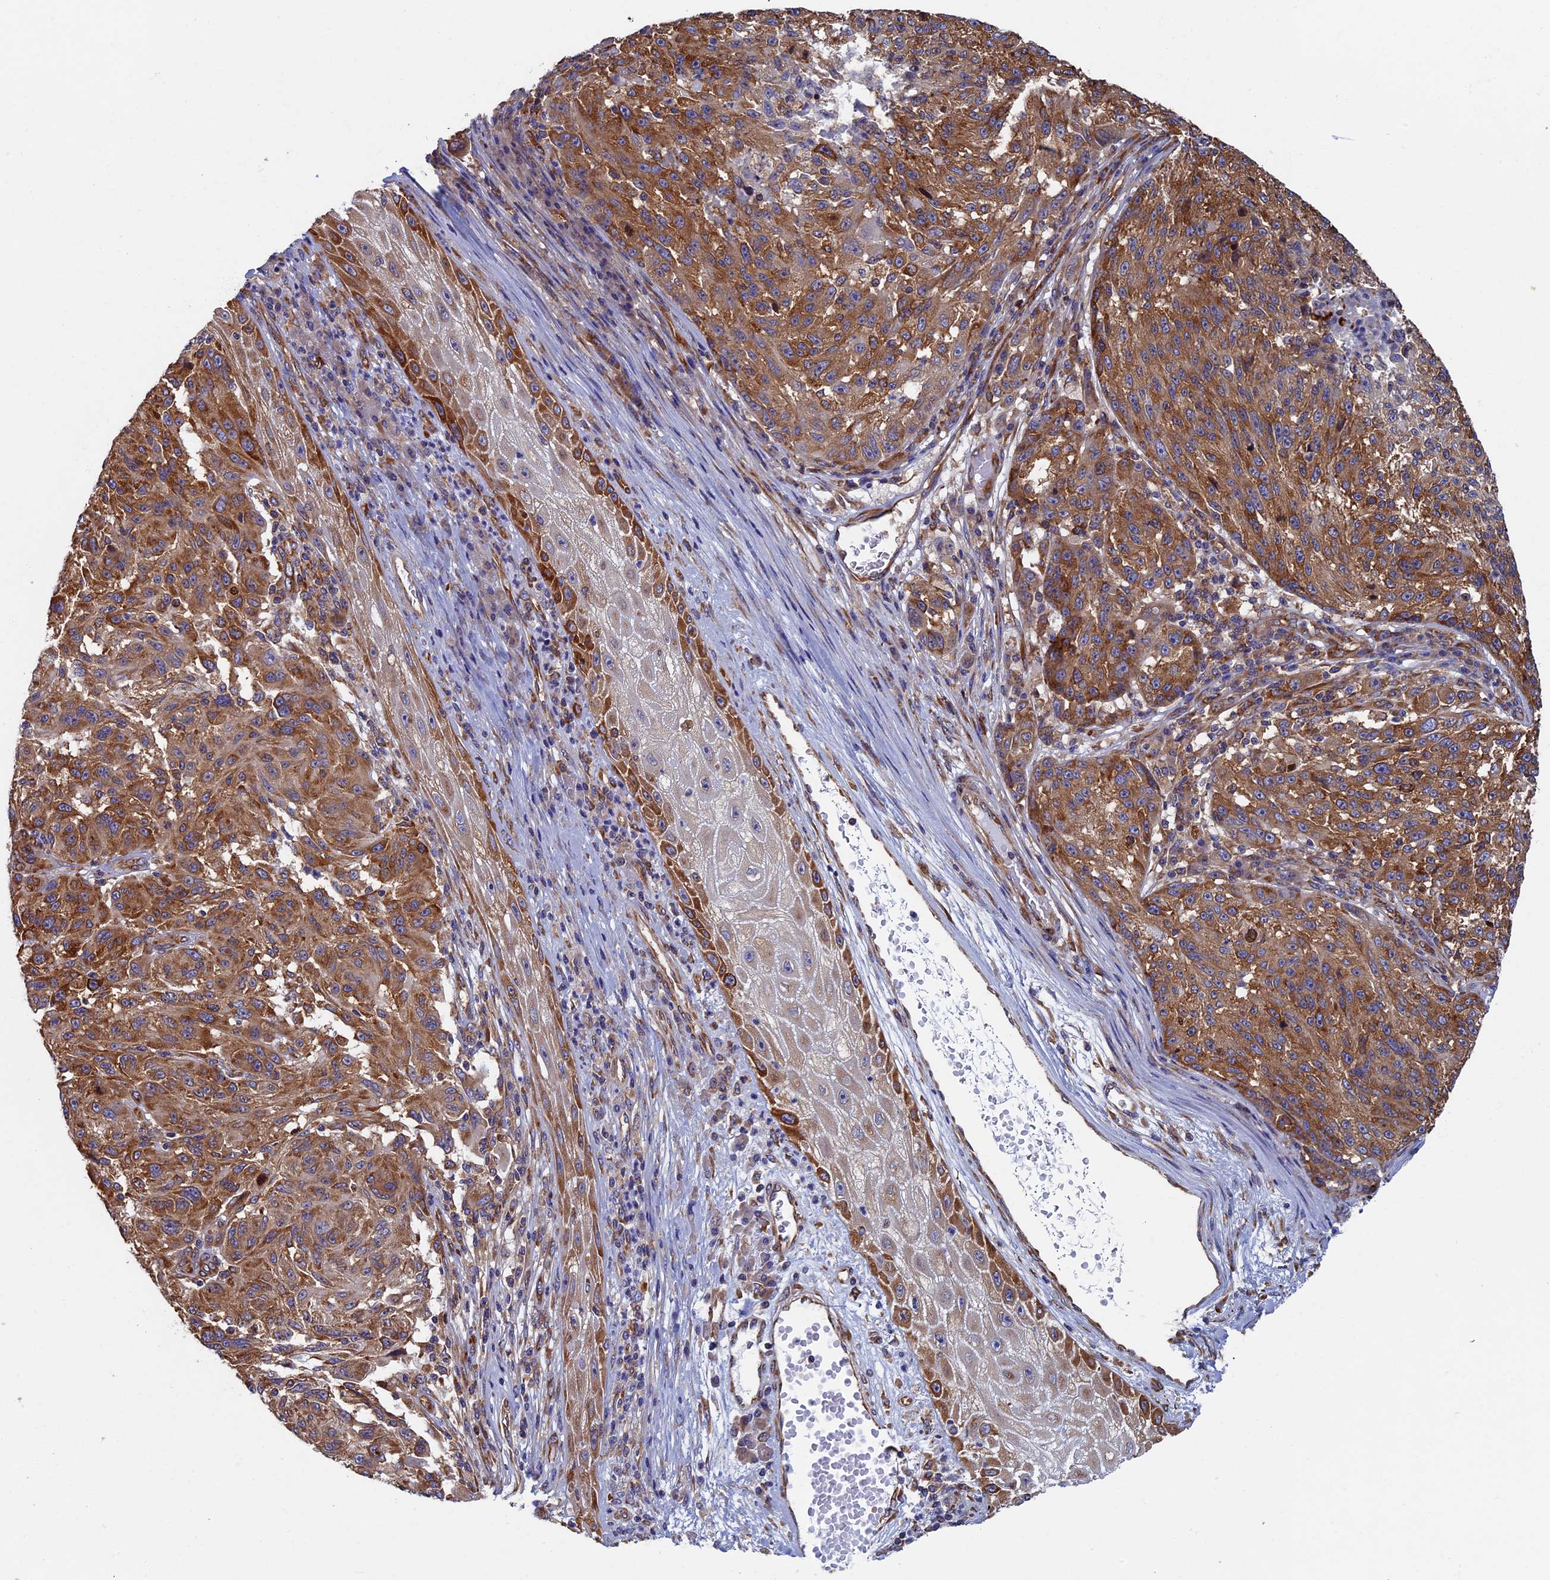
{"staining": {"intensity": "moderate", "quantity": ">75%", "location": "cytoplasmic/membranous"}, "tissue": "melanoma", "cell_type": "Tumor cells", "image_type": "cancer", "snomed": [{"axis": "morphology", "description": "Malignant melanoma, NOS"}, {"axis": "topography", "description": "Skin"}], "caption": "Human malignant melanoma stained with a brown dye exhibits moderate cytoplasmic/membranous positive expression in about >75% of tumor cells.", "gene": "YBX1", "patient": {"sex": "male", "age": 53}}